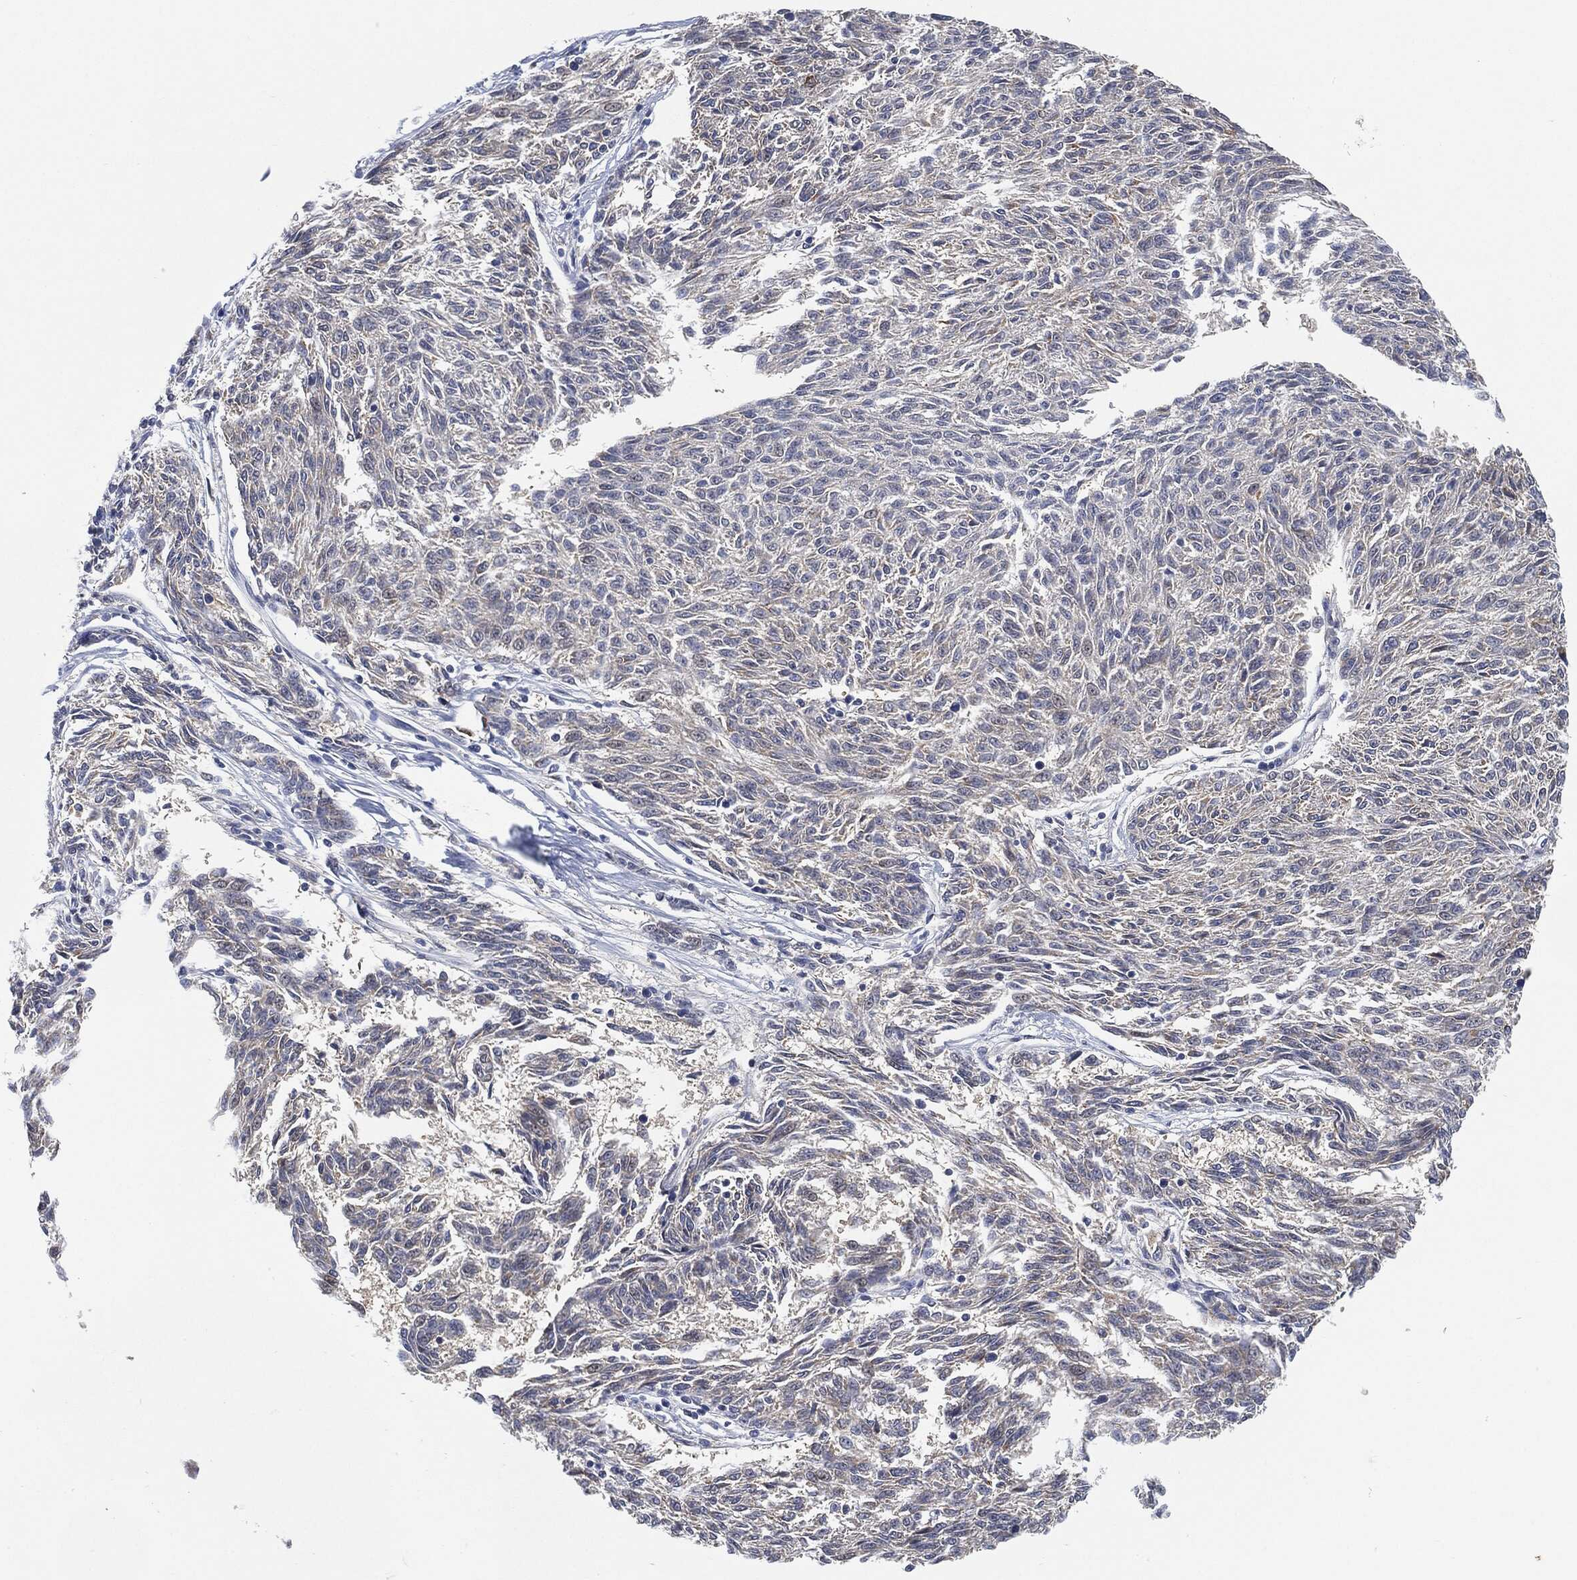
{"staining": {"intensity": "negative", "quantity": "none", "location": "none"}, "tissue": "melanoma", "cell_type": "Tumor cells", "image_type": "cancer", "snomed": [{"axis": "morphology", "description": "Malignant melanoma, NOS"}, {"axis": "topography", "description": "Skin"}], "caption": "Immunohistochemistry (IHC) image of human malignant melanoma stained for a protein (brown), which reveals no positivity in tumor cells. (Stains: DAB IHC with hematoxylin counter stain, Microscopy: brightfield microscopy at high magnification).", "gene": "VSIG4", "patient": {"sex": "female", "age": 72}}